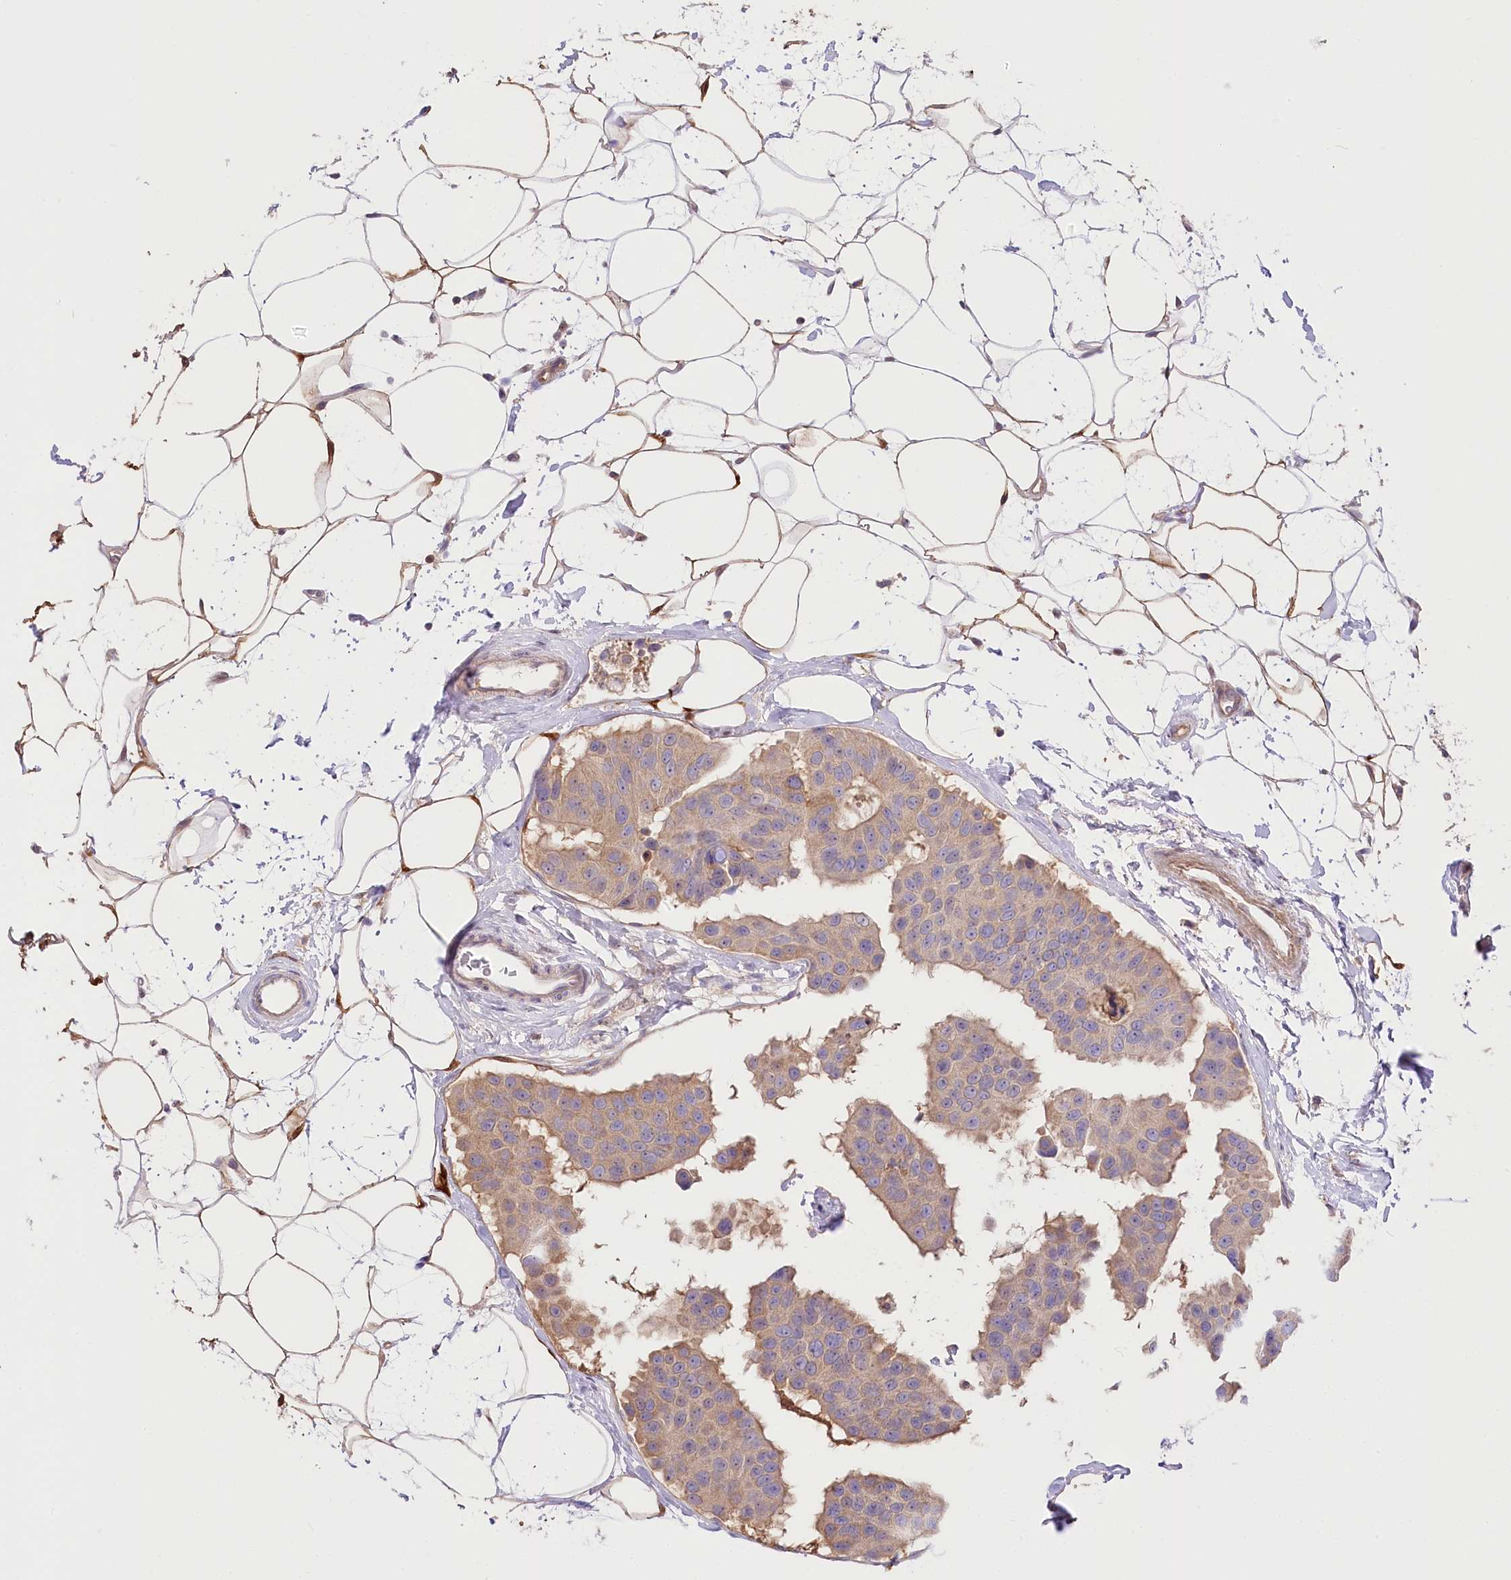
{"staining": {"intensity": "weak", "quantity": ">75%", "location": "cytoplasmic/membranous"}, "tissue": "breast cancer", "cell_type": "Tumor cells", "image_type": "cancer", "snomed": [{"axis": "morphology", "description": "Normal tissue, NOS"}, {"axis": "morphology", "description": "Duct carcinoma"}, {"axis": "topography", "description": "Breast"}], "caption": "IHC micrograph of neoplastic tissue: infiltrating ductal carcinoma (breast) stained using immunohistochemistry demonstrates low levels of weak protein expression localized specifically in the cytoplasmic/membranous of tumor cells, appearing as a cytoplasmic/membranous brown color.", "gene": "UGP2", "patient": {"sex": "female", "age": 39}}